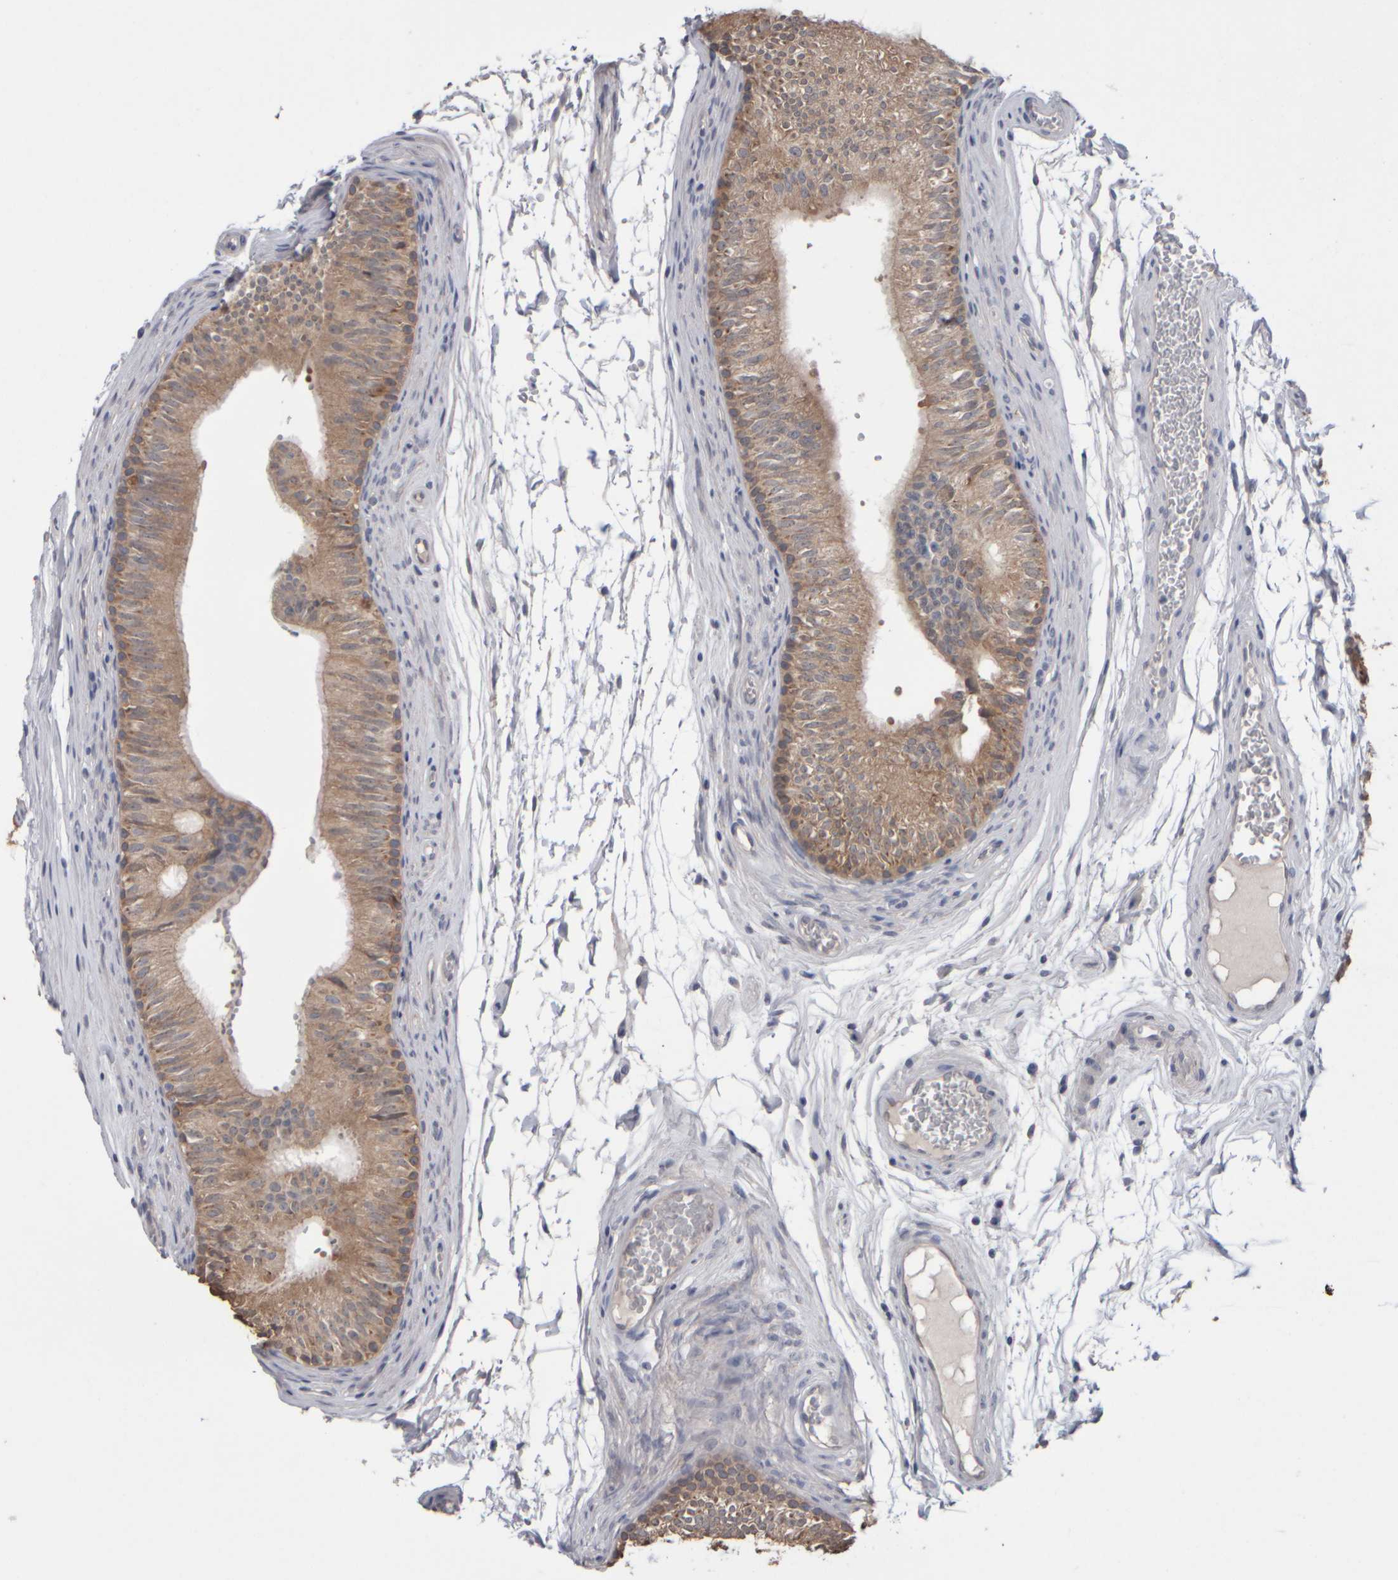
{"staining": {"intensity": "weak", "quantity": ">75%", "location": "cytoplasmic/membranous"}, "tissue": "epididymis", "cell_type": "Glandular cells", "image_type": "normal", "snomed": [{"axis": "morphology", "description": "Normal tissue, NOS"}, {"axis": "topography", "description": "Epididymis"}], "caption": "Normal epididymis exhibits weak cytoplasmic/membranous staining in approximately >75% of glandular cells, visualized by immunohistochemistry.", "gene": "EPHX2", "patient": {"sex": "male", "age": 36}}